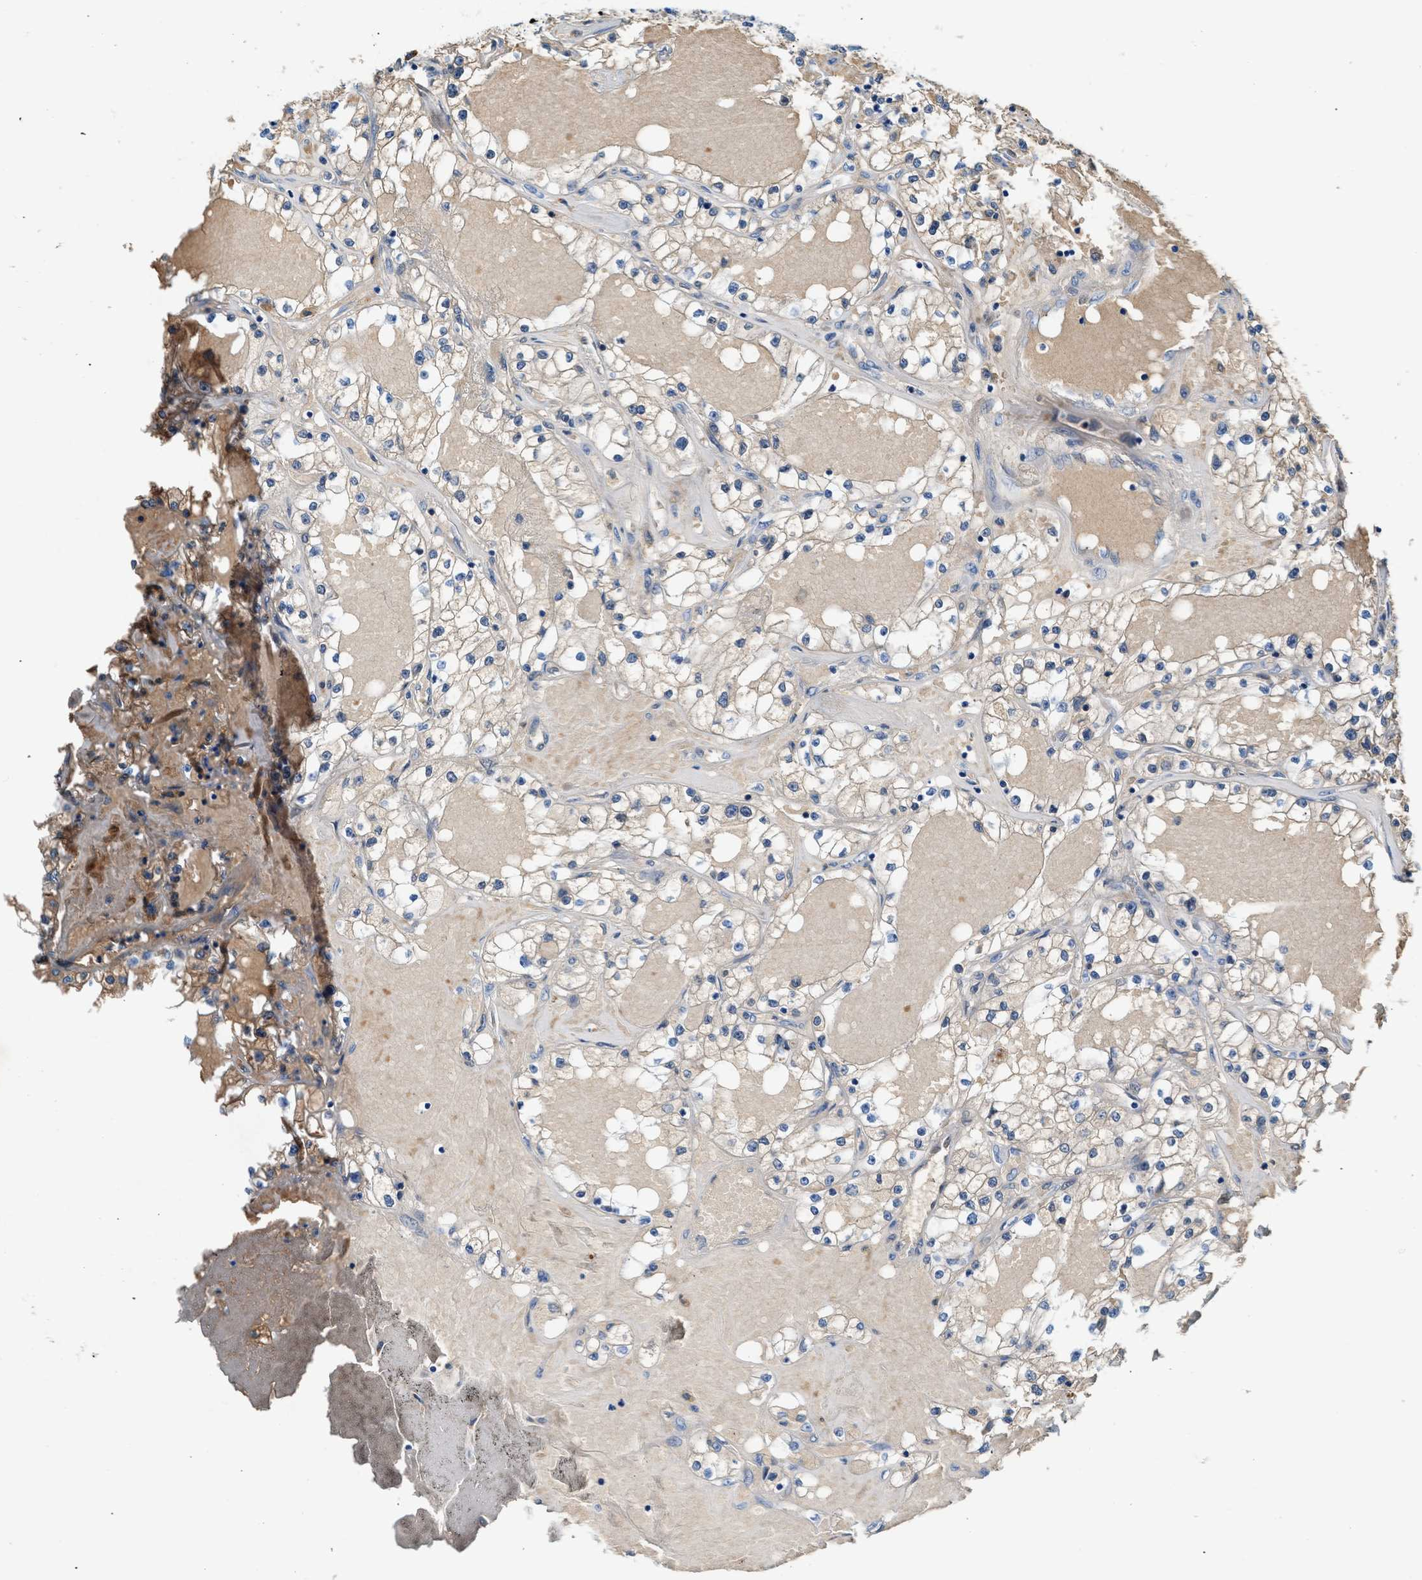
{"staining": {"intensity": "negative", "quantity": "none", "location": "none"}, "tissue": "renal cancer", "cell_type": "Tumor cells", "image_type": "cancer", "snomed": [{"axis": "morphology", "description": "Adenocarcinoma, NOS"}, {"axis": "topography", "description": "Kidney"}], "caption": "Immunohistochemistry (IHC) histopathology image of neoplastic tissue: human renal cancer stained with DAB (3,3'-diaminobenzidine) displays no significant protein staining in tumor cells. The staining was performed using DAB (3,3'-diaminobenzidine) to visualize the protein expression in brown, while the nuclei were stained in blue with hematoxylin (Magnification: 20x).", "gene": "RWDD2B", "patient": {"sex": "male", "age": 56}}